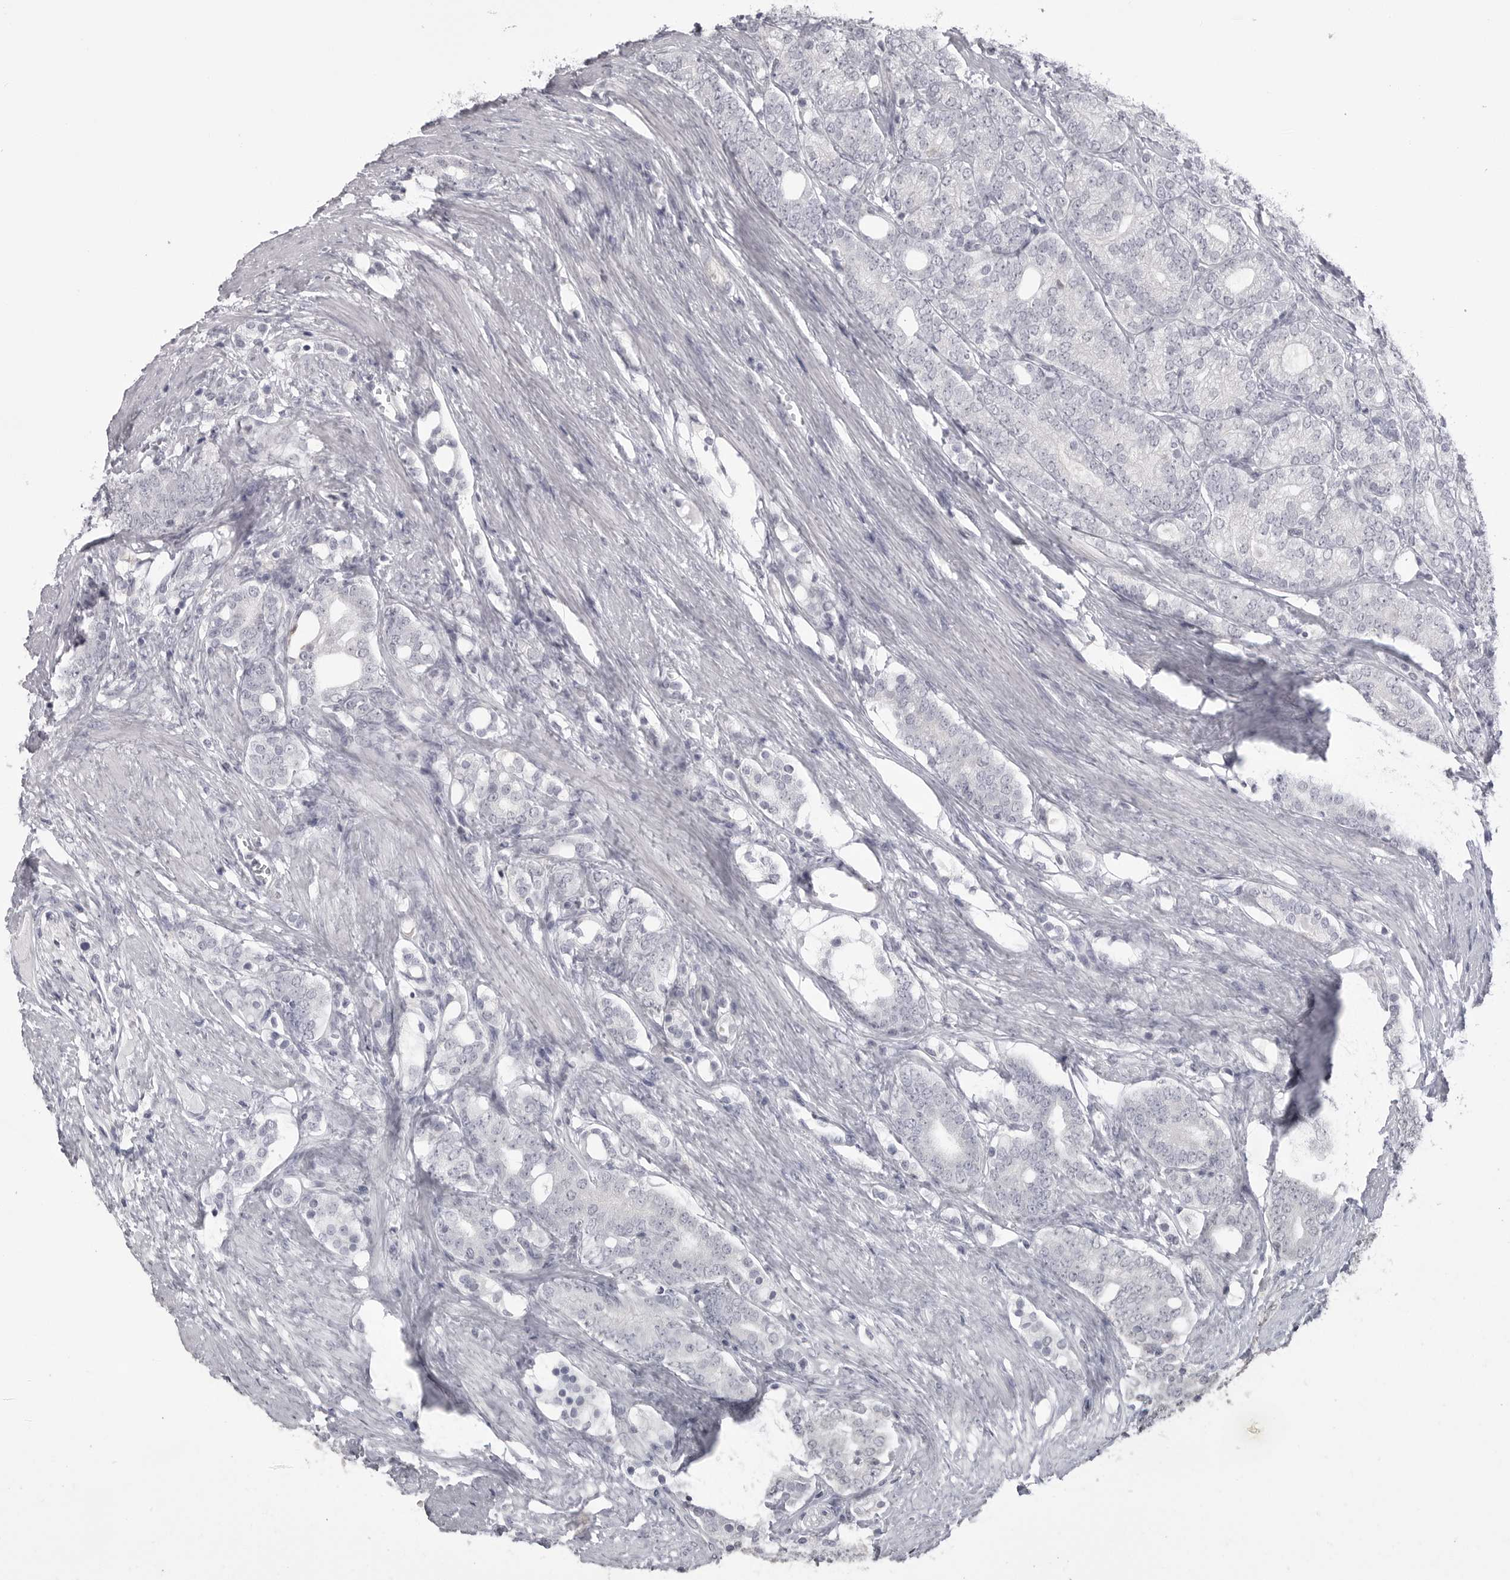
{"staining": {"intensity": "negative", "quantity": "none", "location": "none"}, "tissue": "prostate cancer", "cell_type": "Tumor cells", "image_type": "cancer", "snomed": [{"axis": "morphology", "description": "Adenocarcinoma, High grade"}, {"axis": "topography", "description": "Prostate"}], "caption": "The IHC image has no significant expression in tumor cells of prostate cancer tissue.", "gene": "GPN2", "patient": {"sex": "male", "age": 57}}